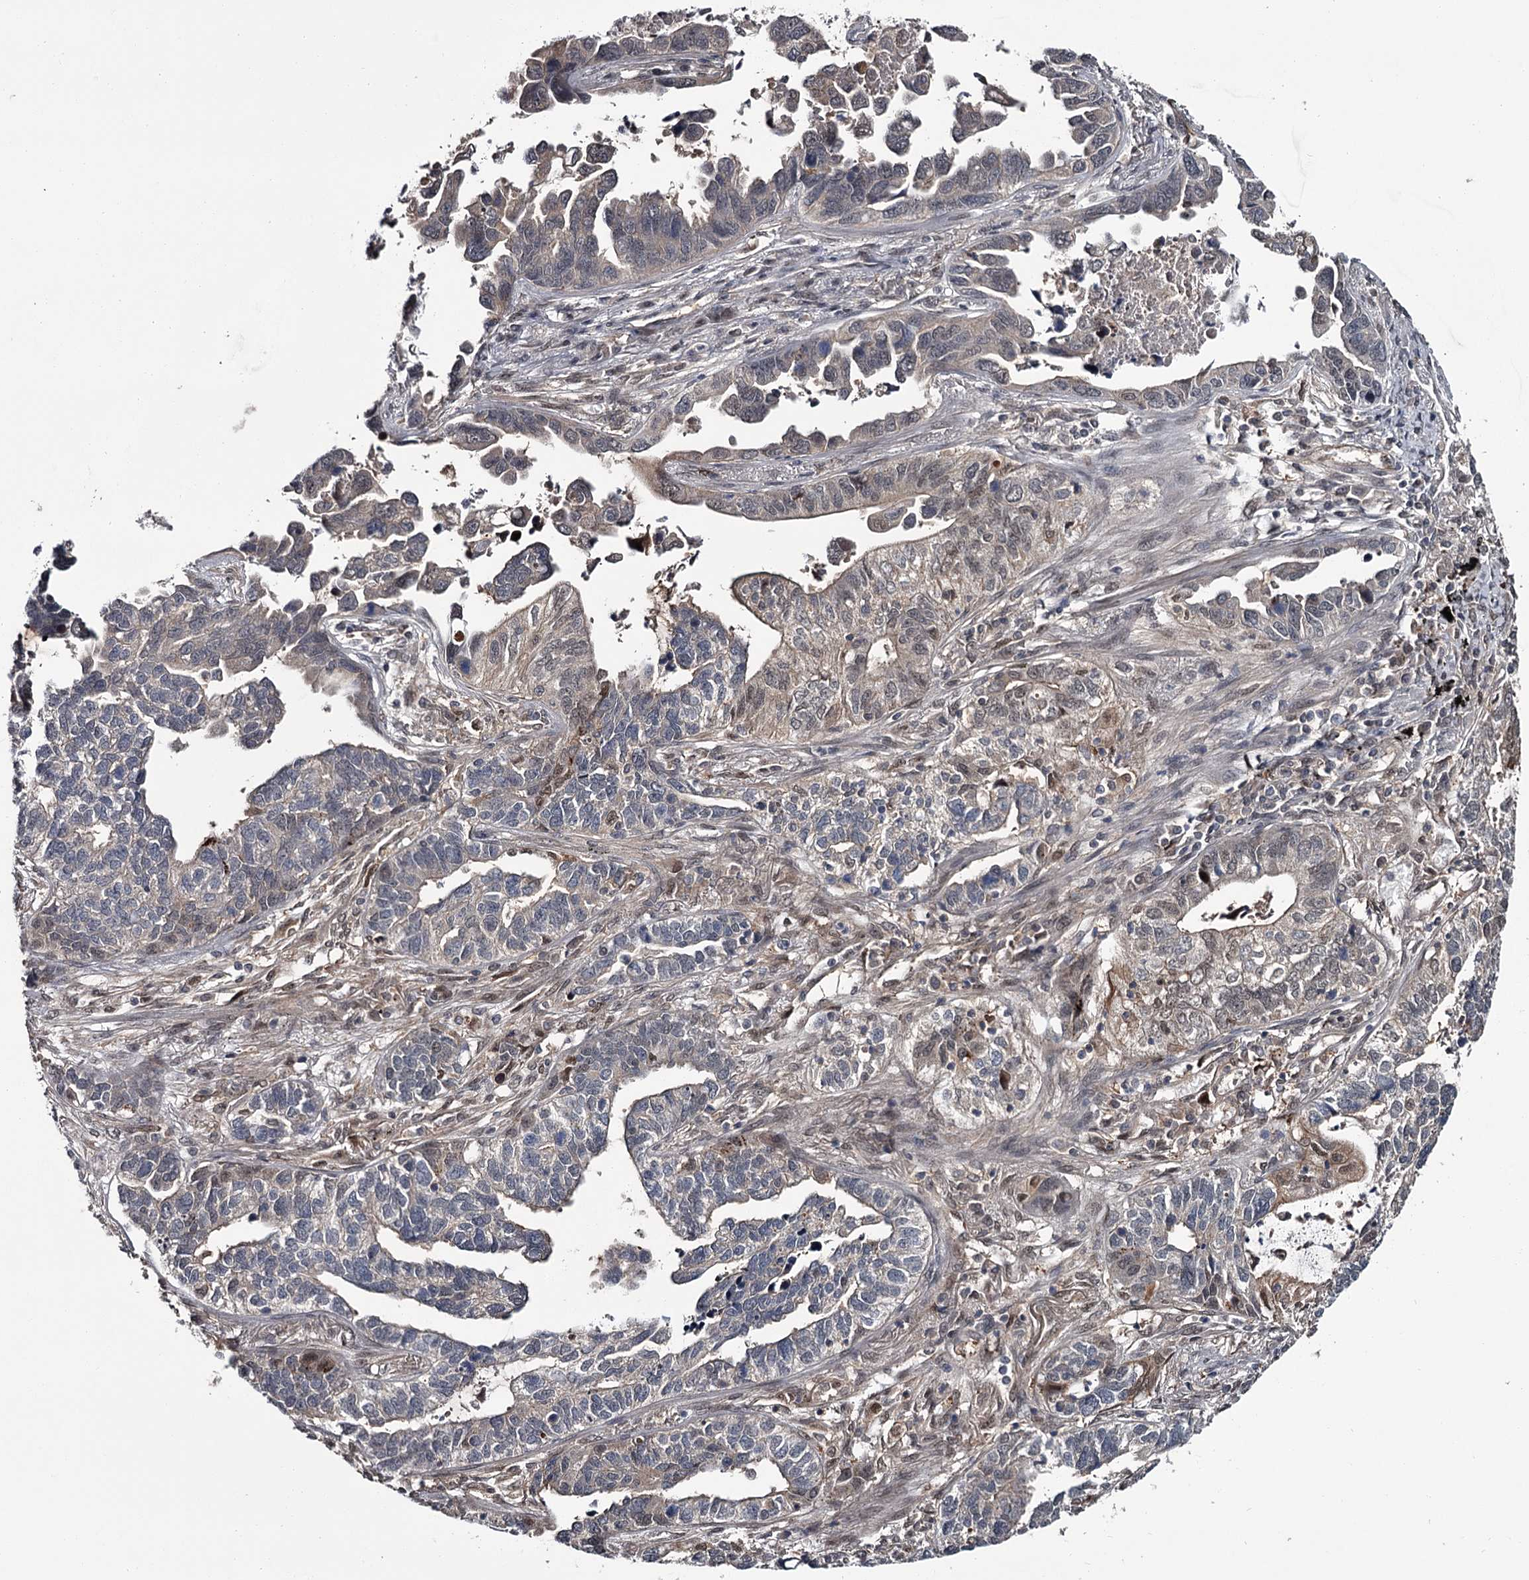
{"staining": {"intensity": "weak", "quantity": "<25%", "location": "cytoplasmic/membranous"}, "tissue": "lung cancer", "cell_type": "Tumor cells", "image_type": "cancer", "snomed": [{"axis": "morphology", "description": "Adenocarcinoma, NOS"}, {"axis": "topography", "description": "Lung"}], "caption": "Adenocarcinoma (lung) stained for a protein using immunohistochemistry shows no positivity tumor cells.", "gene": "DAO", "patient": {"sex": "male", "age": 67}}